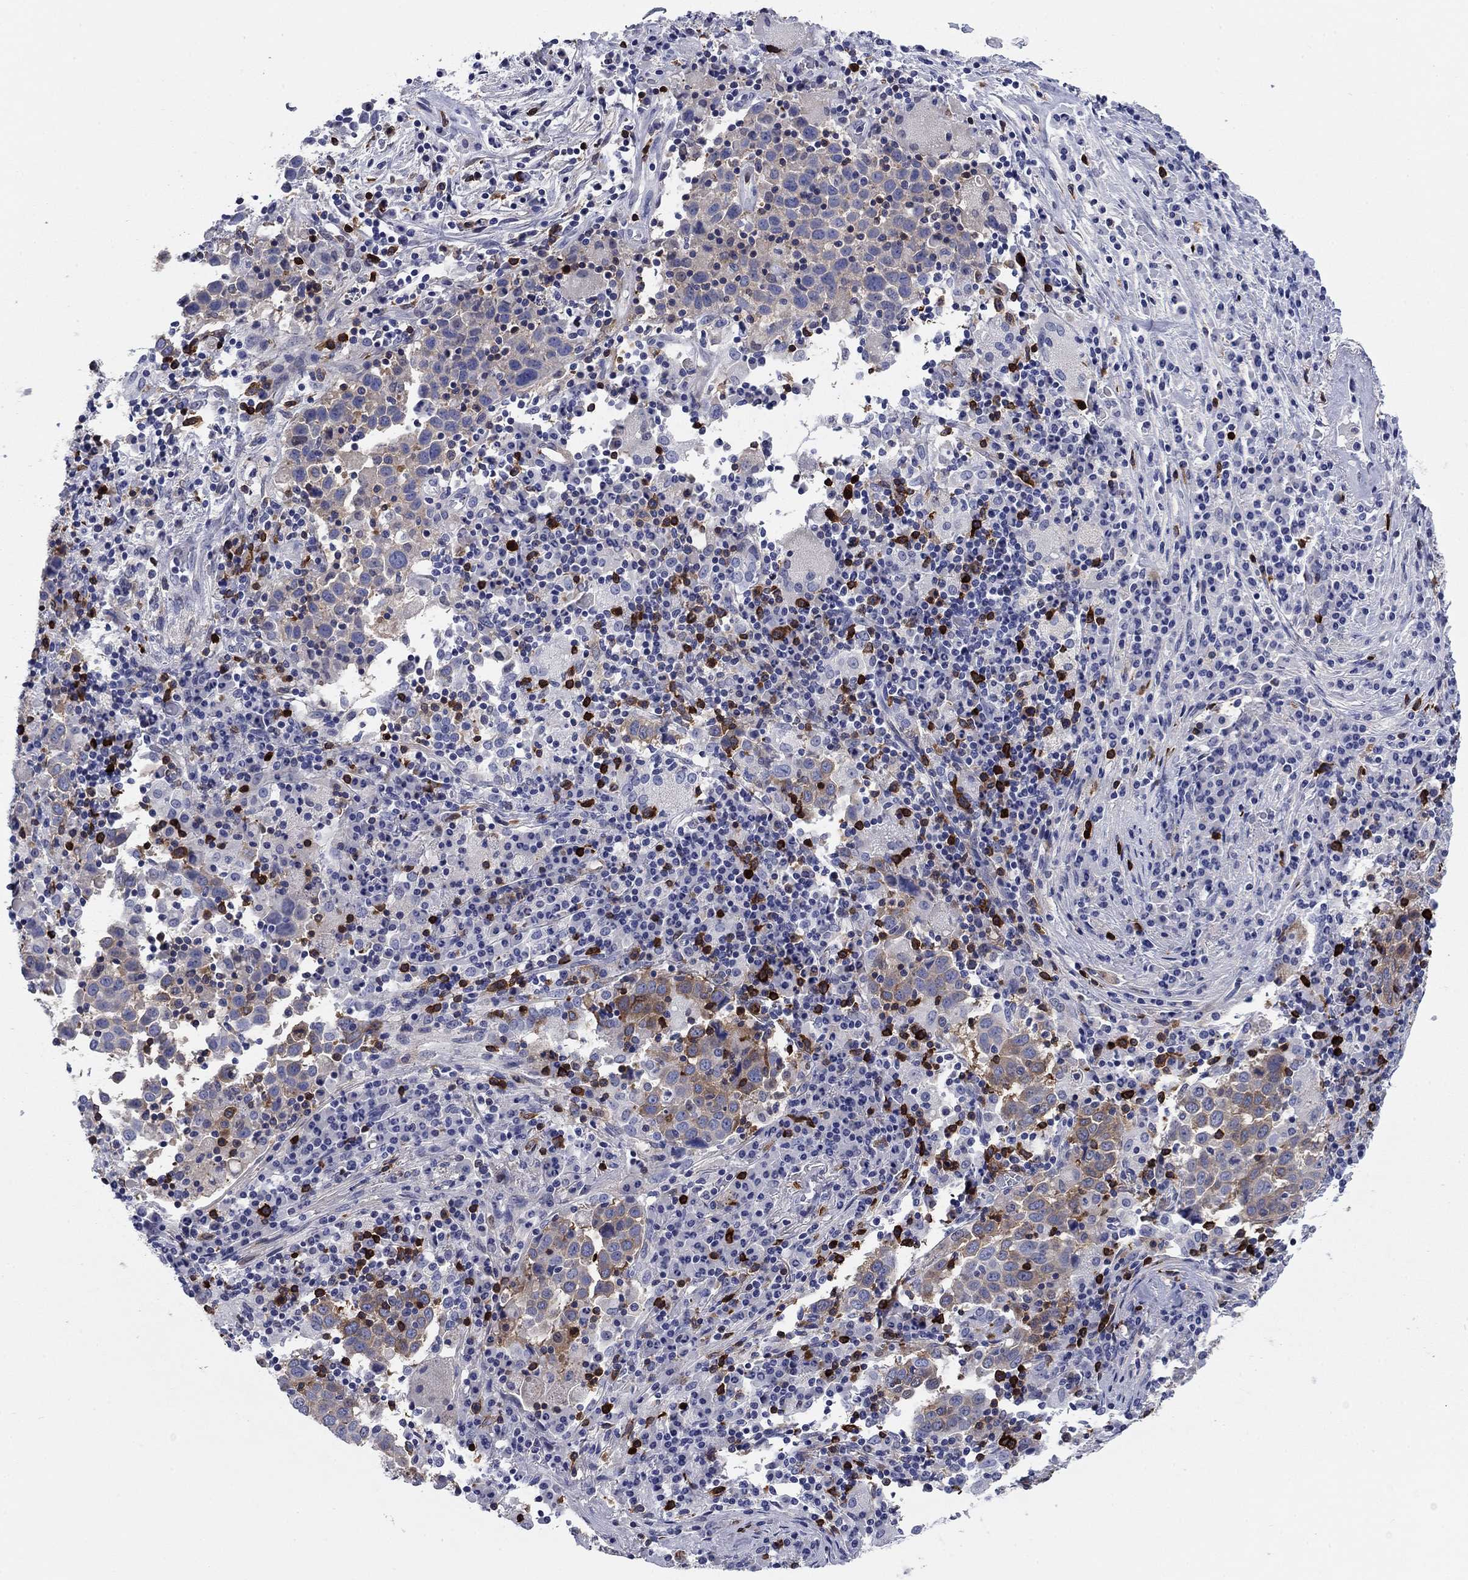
{"staining": {"intensity": "moderate", "quantity": "<25%", "location": "cytoplasmic/membranous"}, "tissue": "lung cancer", "cell_type": "Tumor cells", "image_type": "cancer", "snomed": [{"axis": "morphology", "description": "Squamous cell carcinoma, NOS"}, {"axis": "topography", "description": "Lung"}], "caption": "Brown immunohistochemical staining in human lung squamous cell carcinoma displays moderate cytoplasmic/membranous expression in about <25% of tumor cells.", "gene": "STMN1", "patient": {"sex": "male", "age": 57}}